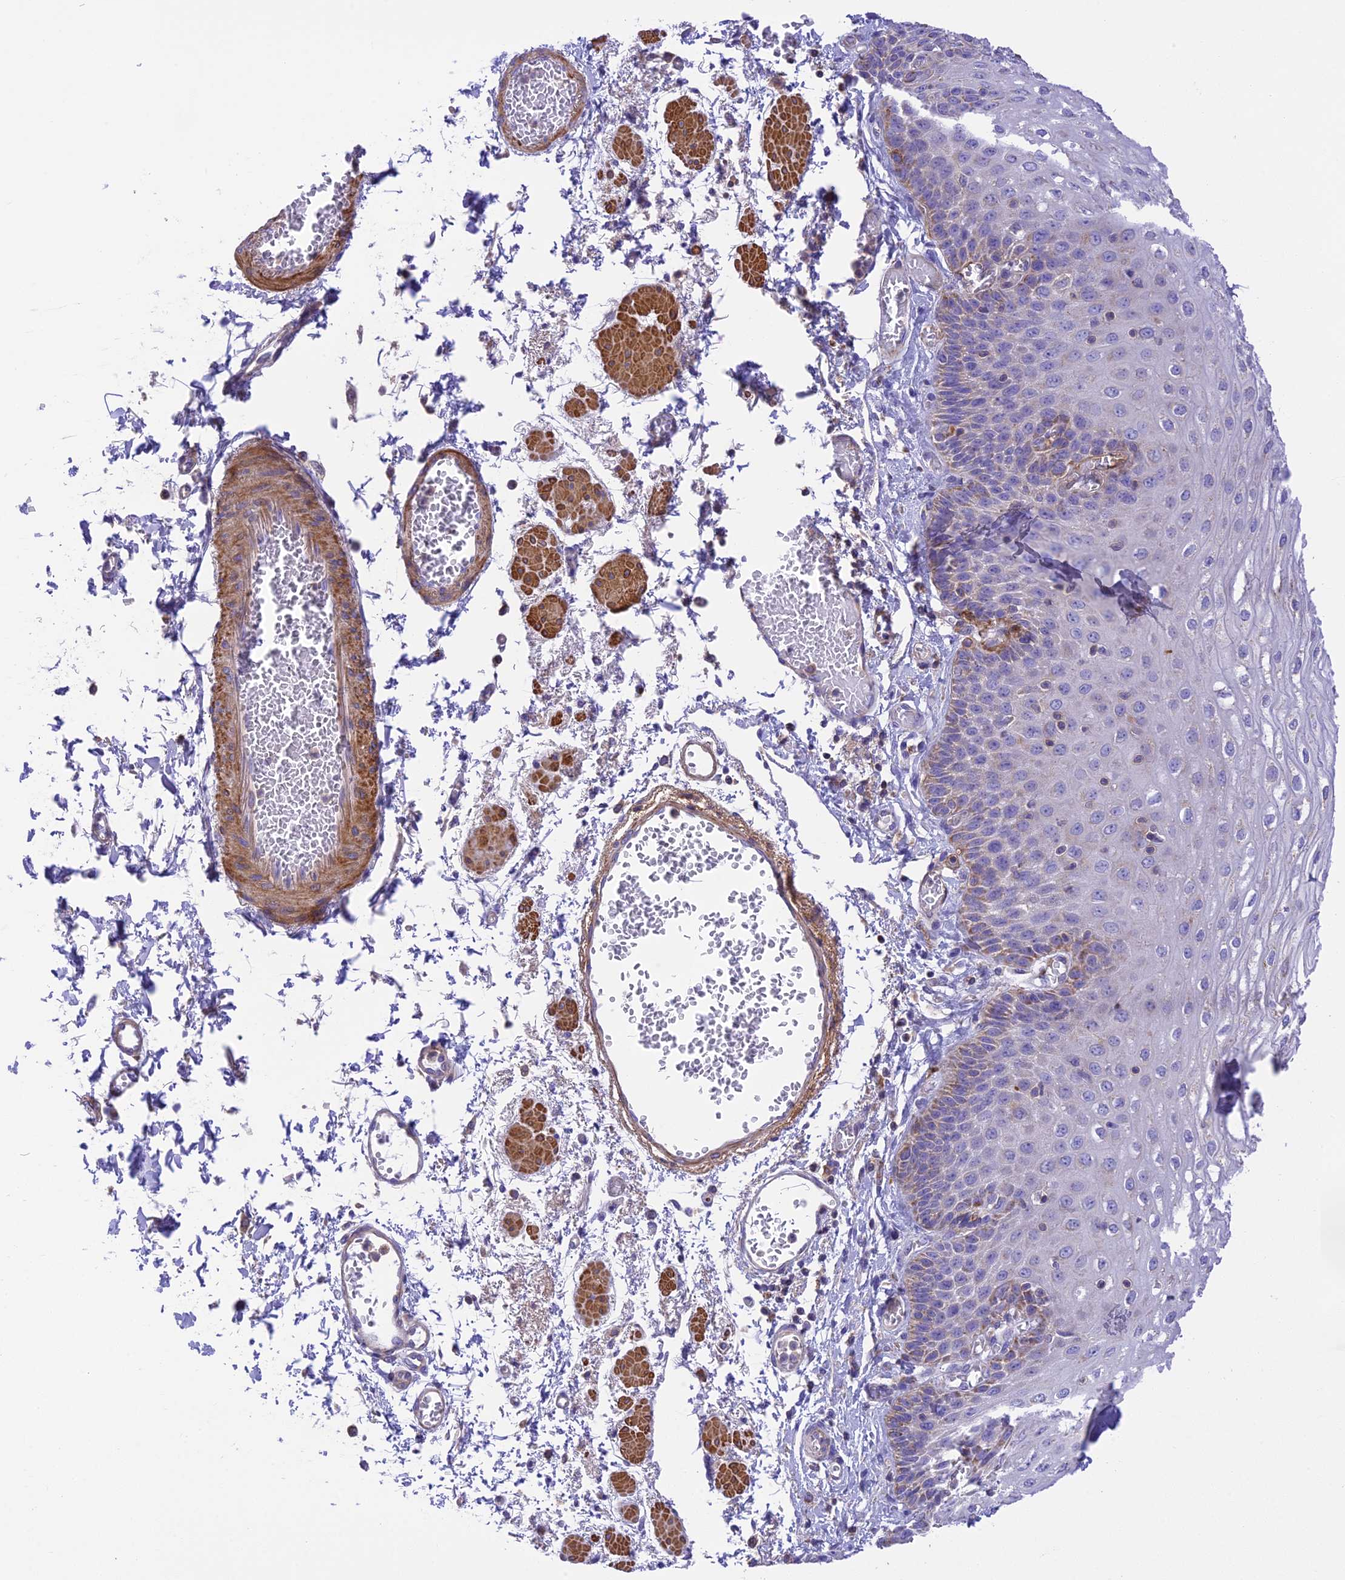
{"staining": {"intensity": "weak", "quantity": "<25%", "location": "cytoplasmic/membranous"}, "tissue": "esophagus", "cell_type": "Squamous epithelial cells", "image_type": "normal", "snomed": [{"axis": "morphology", "description": "Normal tissue, NOS"}, {"axis": "topography", "description": "Esophagus"}], "caption": "DAB immunohistochemical staining of benign human esophagus displays no significant staining in squamous epithelial cells. (DAB (3,3'-diaminobenzidine) immunohistochemistry with hematoxylin counter stain).", "gene": "CORO7", "patient": {"sex": "male", "age": 81}}